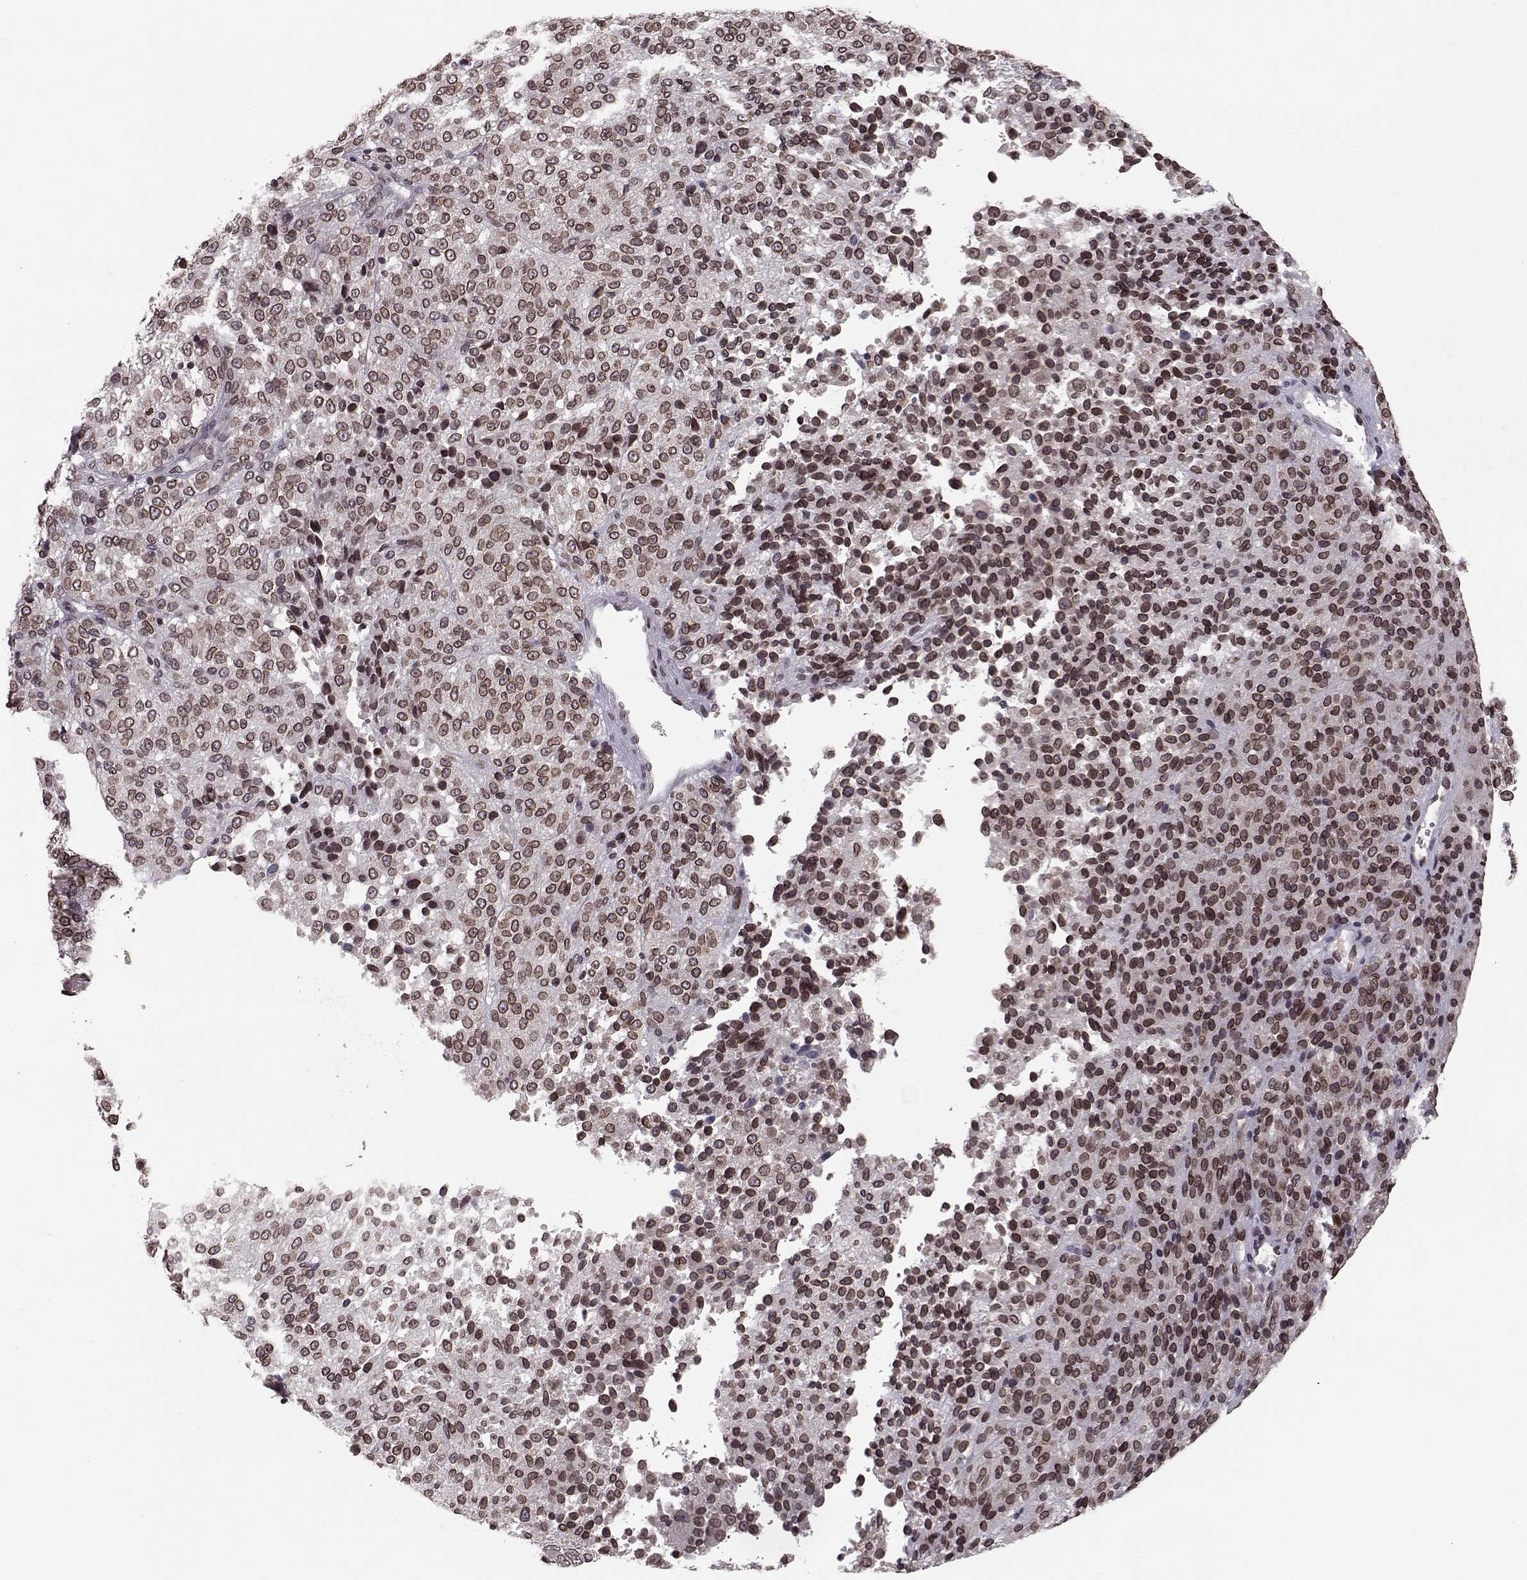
{"staining": {"intensity": "moderate", "quantity": "25%-75%", "location": "cytoplasmic/membranous,nuclear"}, "tissue": "melanoma", "cell_type": "Tumor cells", "image_type": "cancer", "snomed": [{"axis": "morphology", "description": "Malignant melanoma, Metastatic site"}, {"axis": "topography", "description": "Brain"}], "caption": "Immunohistochemical staining of human melanoma shows medium levels of moderate cytoplasmic/membranous and nuclear positivity in about 25%-75% of tumor cells.", "gene": "NUP37", "patient": {"sex": "female", "age": 56}}